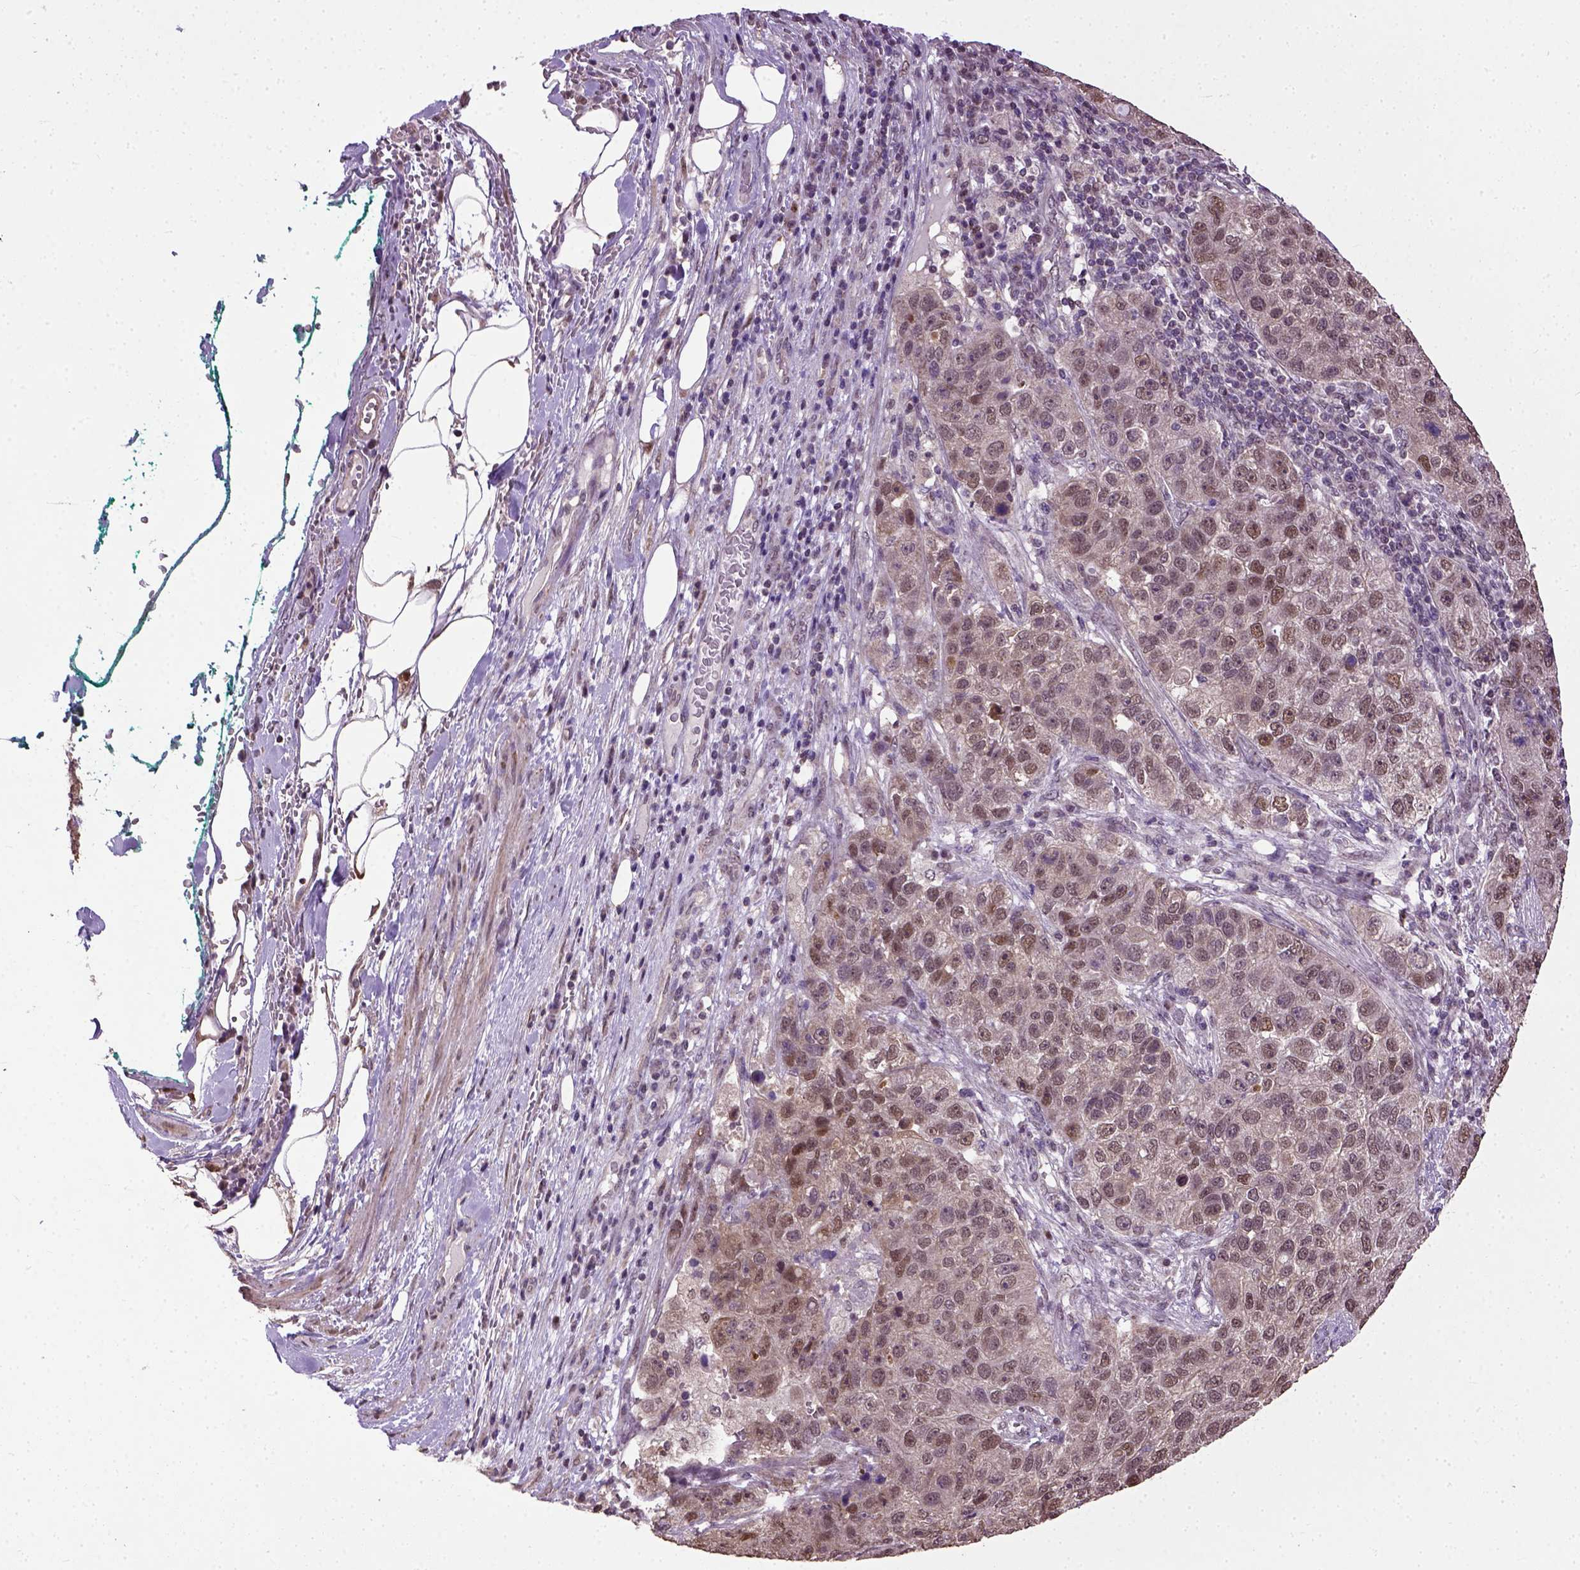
{"staining": {"intensity": "moderate", "quantity": ">75%", "location": "cytoplasmic/membranous,nuclear"}, "tissue": "pancreatic cancer", "cell_type": "Tumor cells", "image_type": "cancer", "snomed": [{"axis": "morphology", "description": "Adenocarcinoma, NOS"}, {"axis": "topography", "description": "Pancreas"}], "caption": "Brown immunohistochemical staining in pancreatic cancer (adenocarcinoma) displays moderate cytoplasmic/membranous and nuclear positivity in approximately >75% of tumor cells.", "gene": "UBA3", "patient": {"sex": "female", "age": 61}}